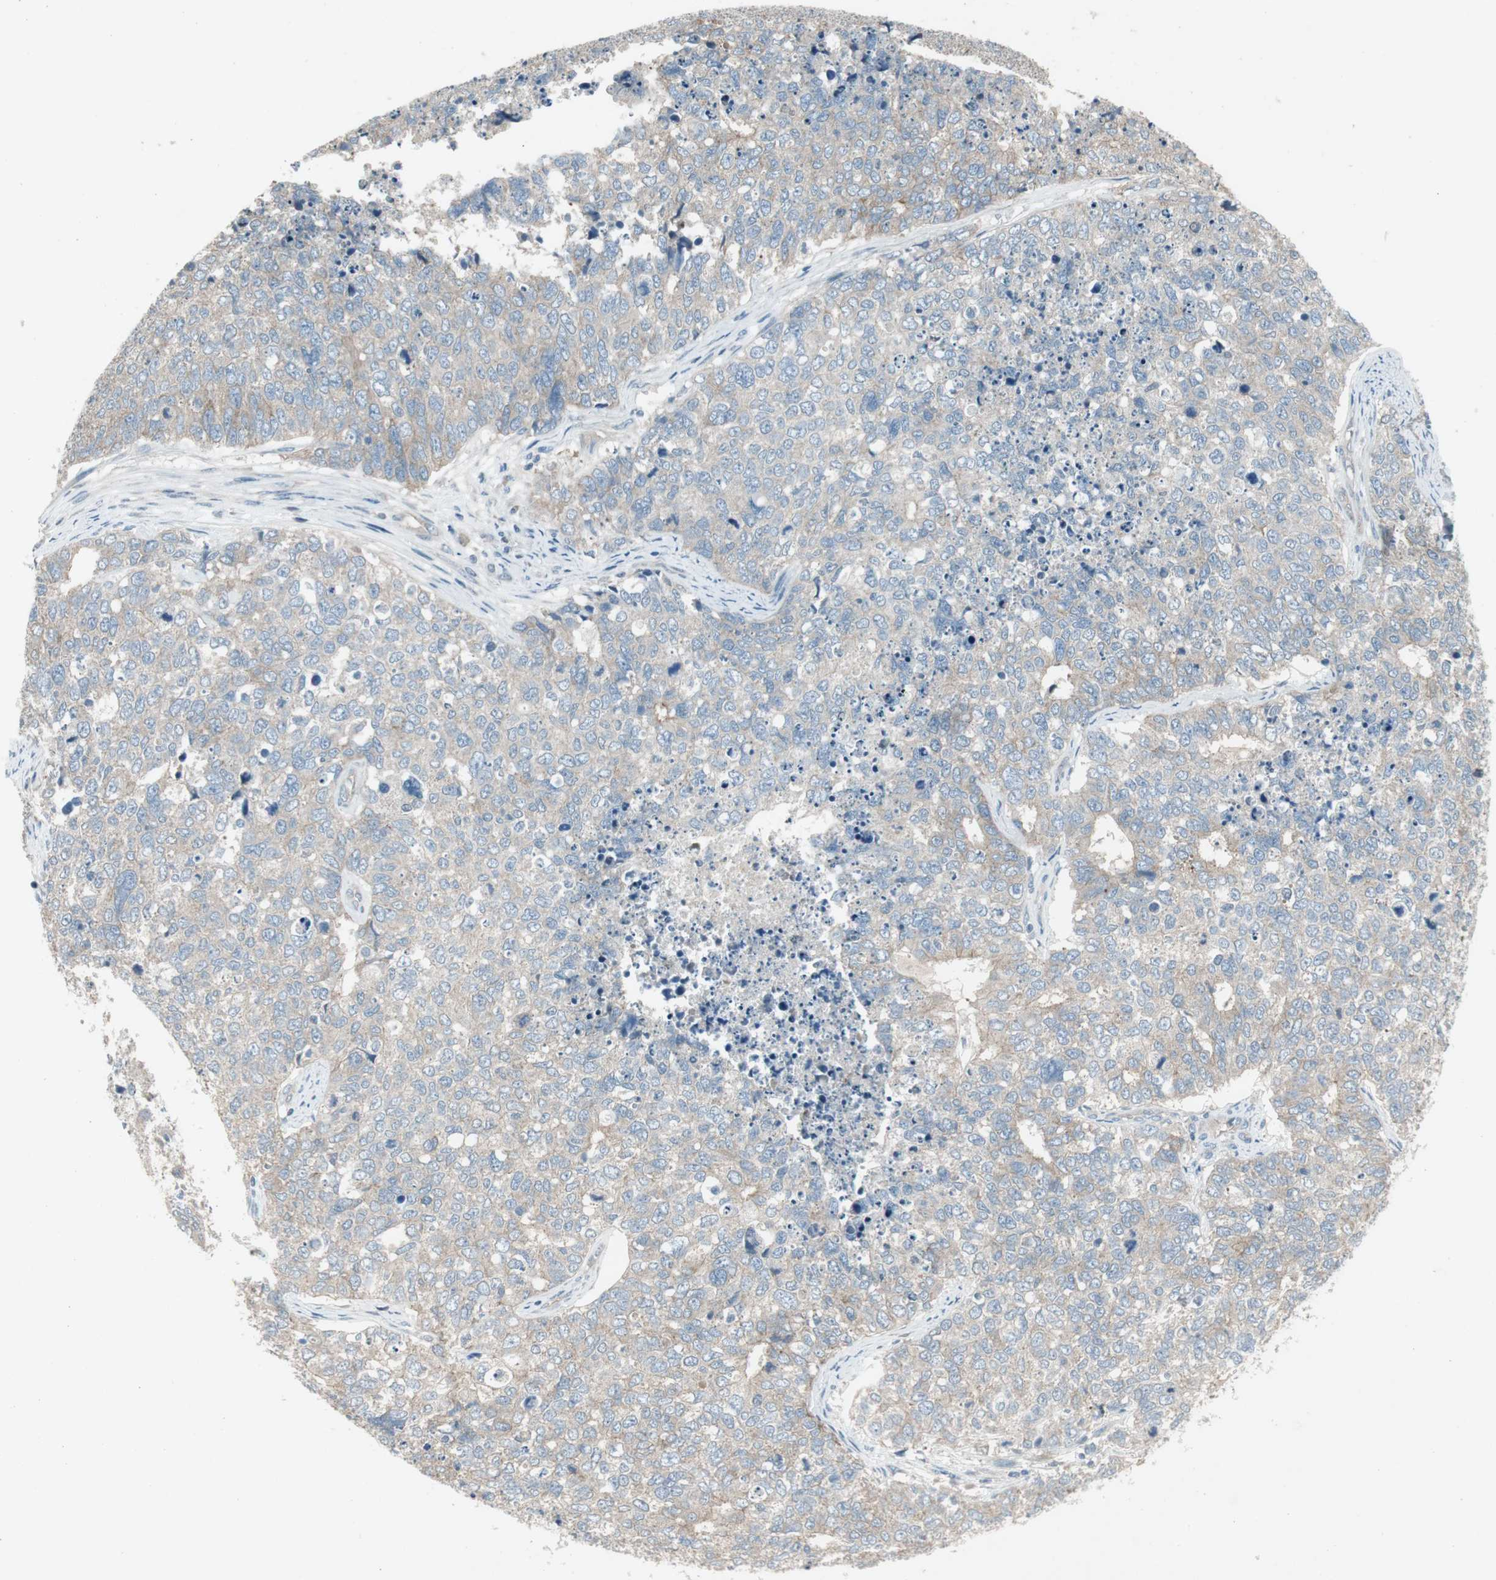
{"staining": {"intensity": "weak", "quantity": "25%-75%", "location": "cytoplasmic/membranous"}, "tissue": "cervical cancer", "cell_type": "Tumor cells", "image_type": "cancer", "snomed": [{"axis": "morphology", "description": "Squamous cell carcinoma, NOS"}, {"axis": "topography", "description": "Cervix"}], "caption": "Protein analysis of cervical squamous cell carcinoma tissue demonstrates weak cytoplasmic/membranous positivity in about 25%-75% of tumor cells. (IHC, brightfield microscopy, high magnification).", "gene": "PANK2", "patient": {"sex": "female", "age": 63}}